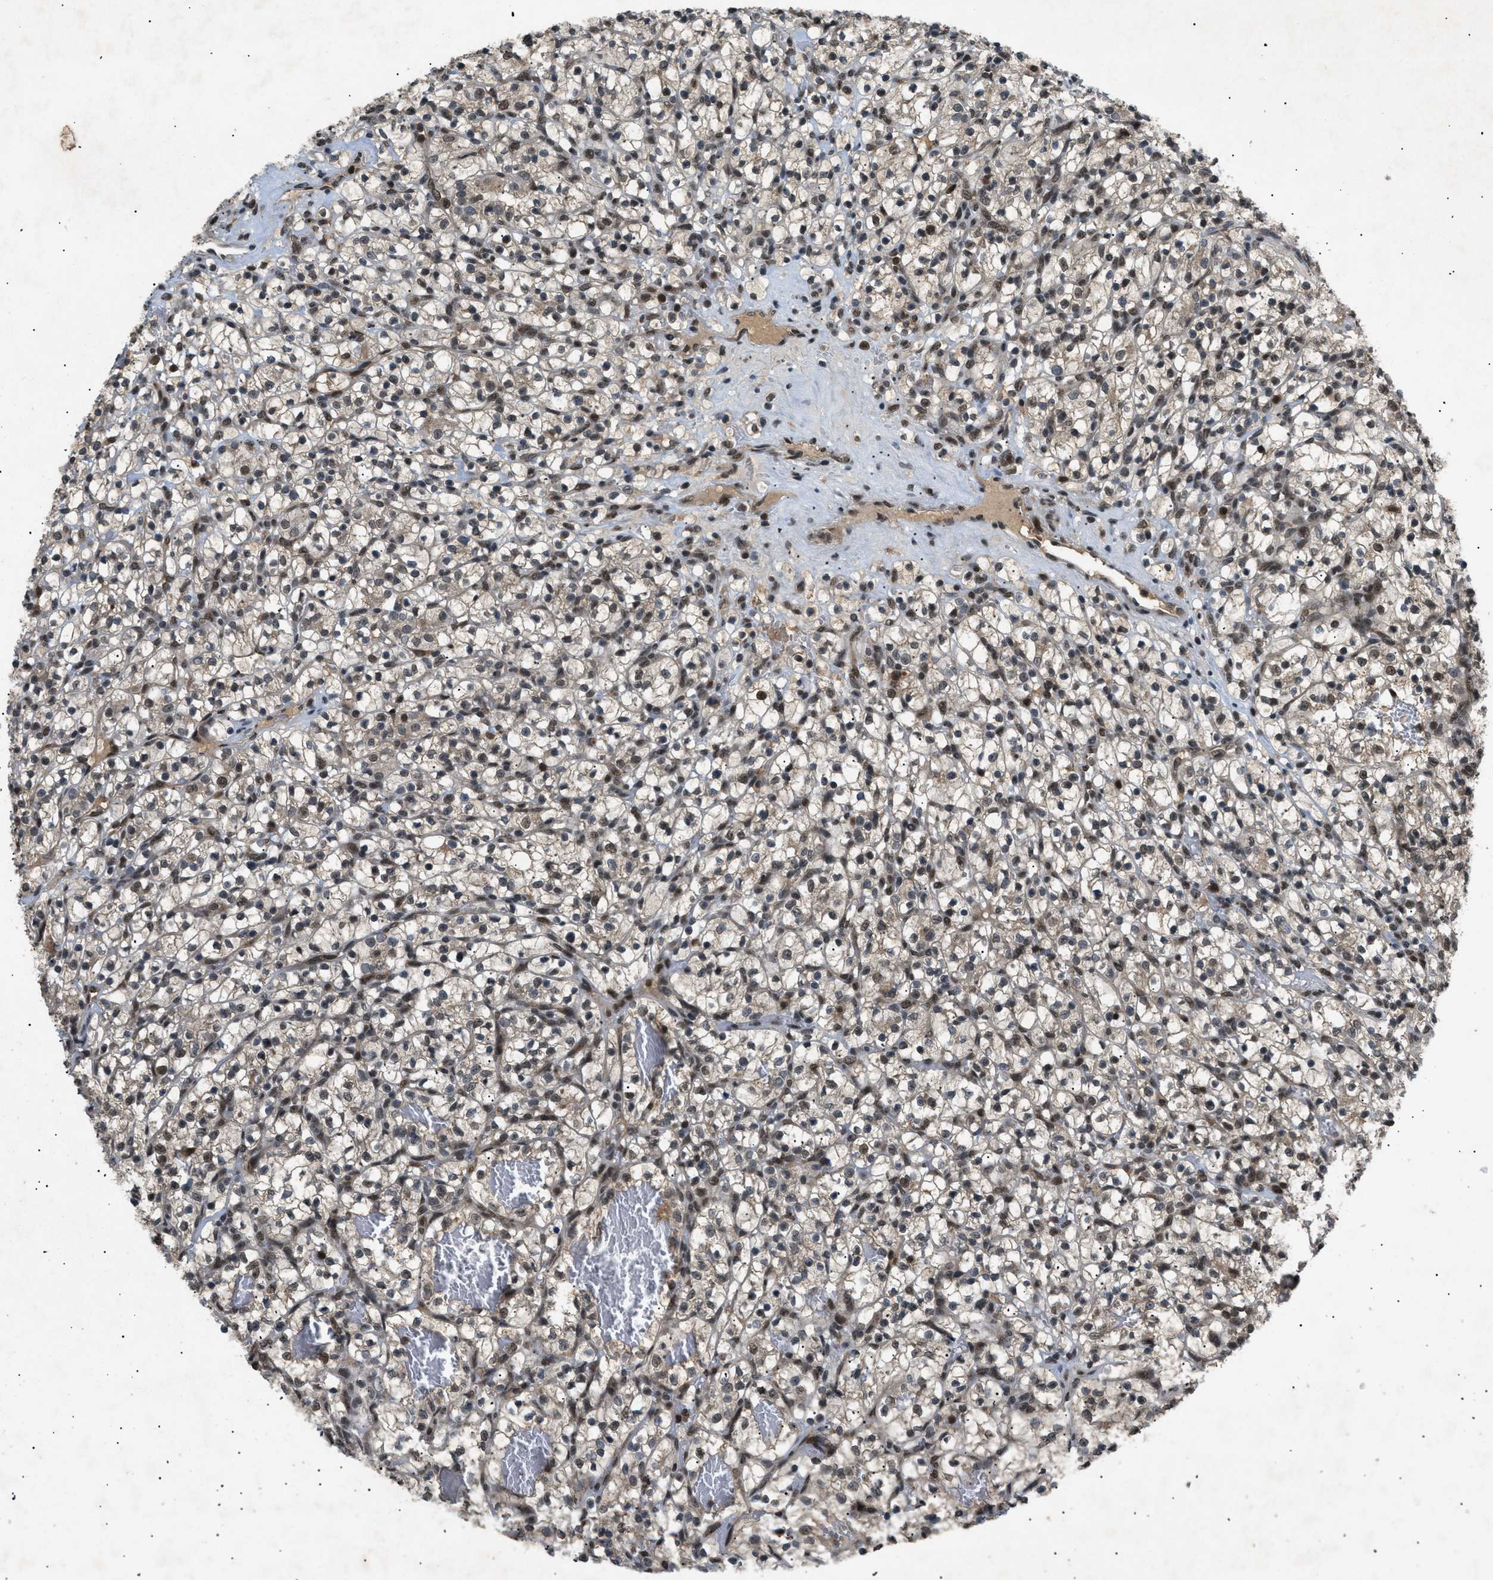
{"staining": {"intensity": "strong", "quantity": ">75%", "location": "nuclear"}, "tissue": "renal cancer", "cell_type": "Tumor cells", "image_type": "cancer", "snomed": [{"axis": "morphology", "description": "Adenocarcinoma, NOS"}, {"axis": "topography", "description": "Kidney"}], "caption": "Protein expression analysis of human renal adenocarcinoma reveals strong nuclear expression in approximately >75% of tumor cells.", "gene": "RBM5", "patient": {"sex": "female", "age": 57}}